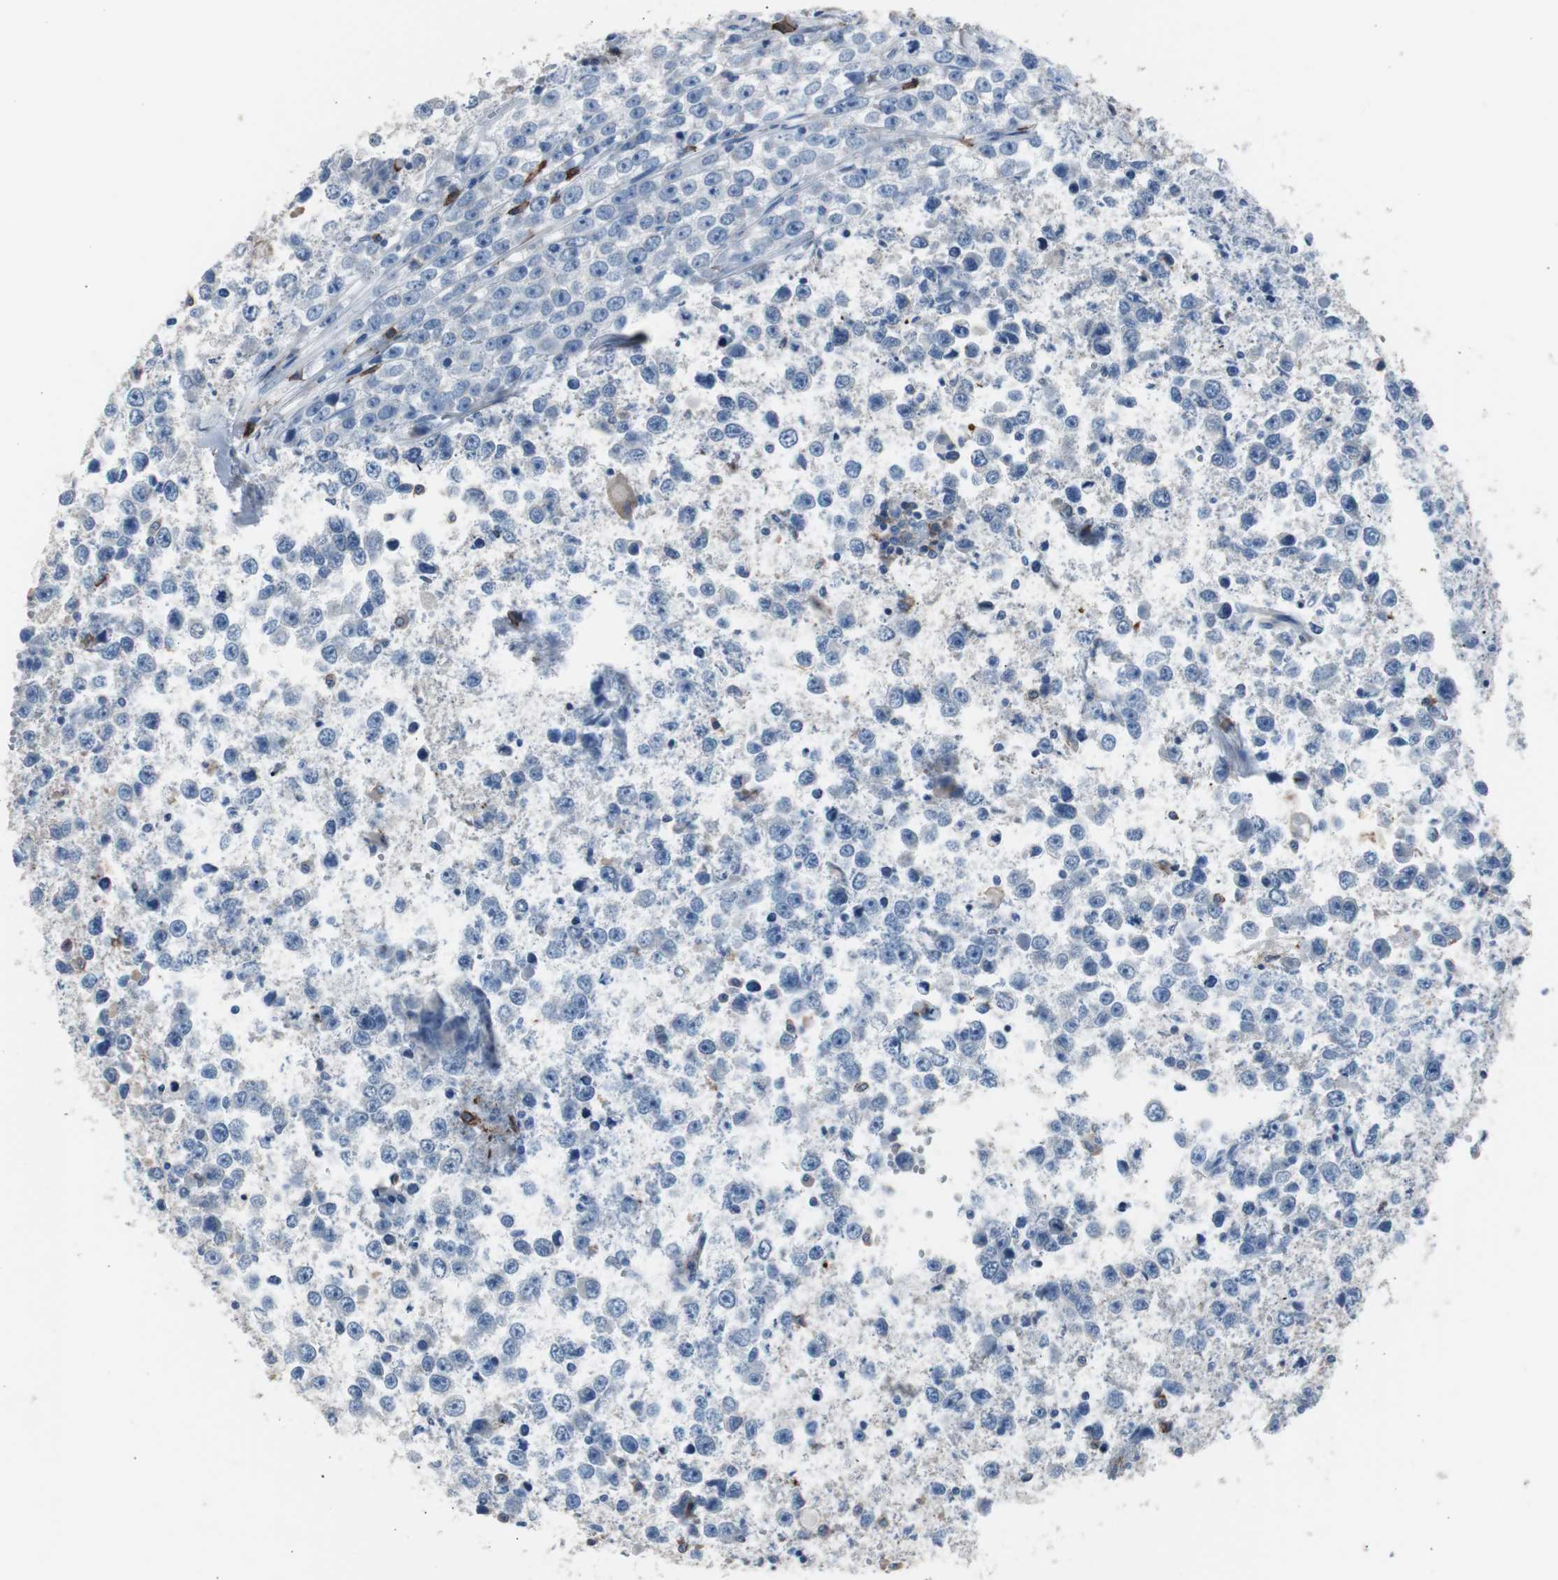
{"staining": {"intensity": "negative", "quantity": "none", "location": "none"}, "tissue": "testis cancer", "cell_type": "Tumor cells", "image_type": "cancer", "snomed": [{"axis": "morphology", "description": "Carcinoma, Embryonal, NOS"}, {"axis": "topography", "description": "Testis"}], "caption": "Immunohistochemistry histopathology image of embryonal carcinoma (testis) stained for a protein (brown), which exhibits no staining in tumor cells.", "gene": "FCGR2B", "patient": {"sex": "male", "age": 28}}